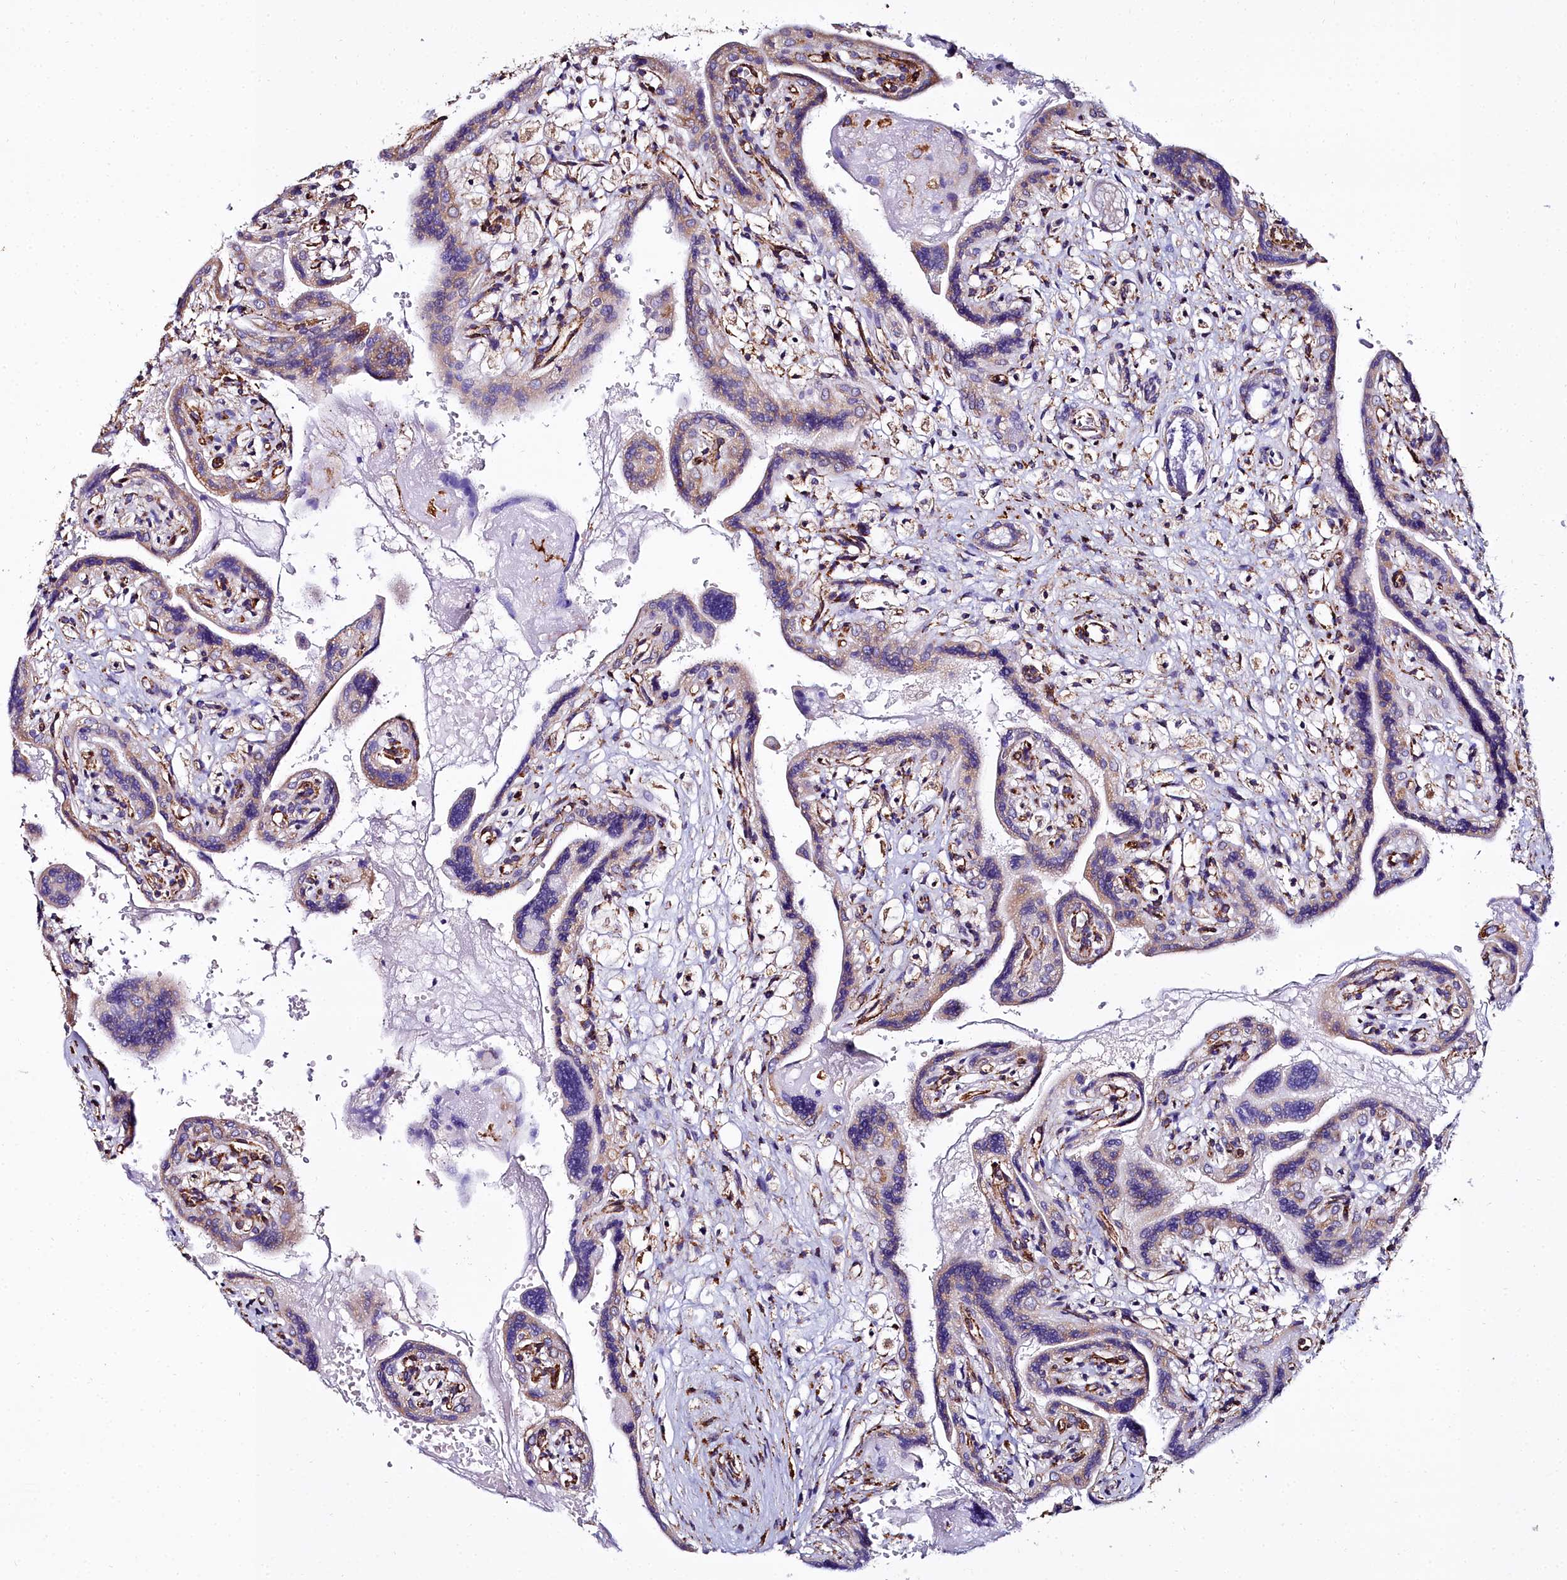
{"staining": {"intensity": "strong", "quantity": "<25%", "location": "cytoplasmic/membranous"}, "tissue": "placenta", "cell_type": "Trophoblastic cells", "image_type": "normal", "snomed": [{"axis": "morphology", "description": "Normal tissue, NOS"}, {"axis": "topography", "description": "Placenta"}], "caption": "Normal placenta was stained to show a protein in brown. There is medium levels of strong cytoplasmic/membranous expression in approximately <25% of trophoblastic cells.", "gene": "TXNDC5", "patient": {"sex": "female", "age": 37}}